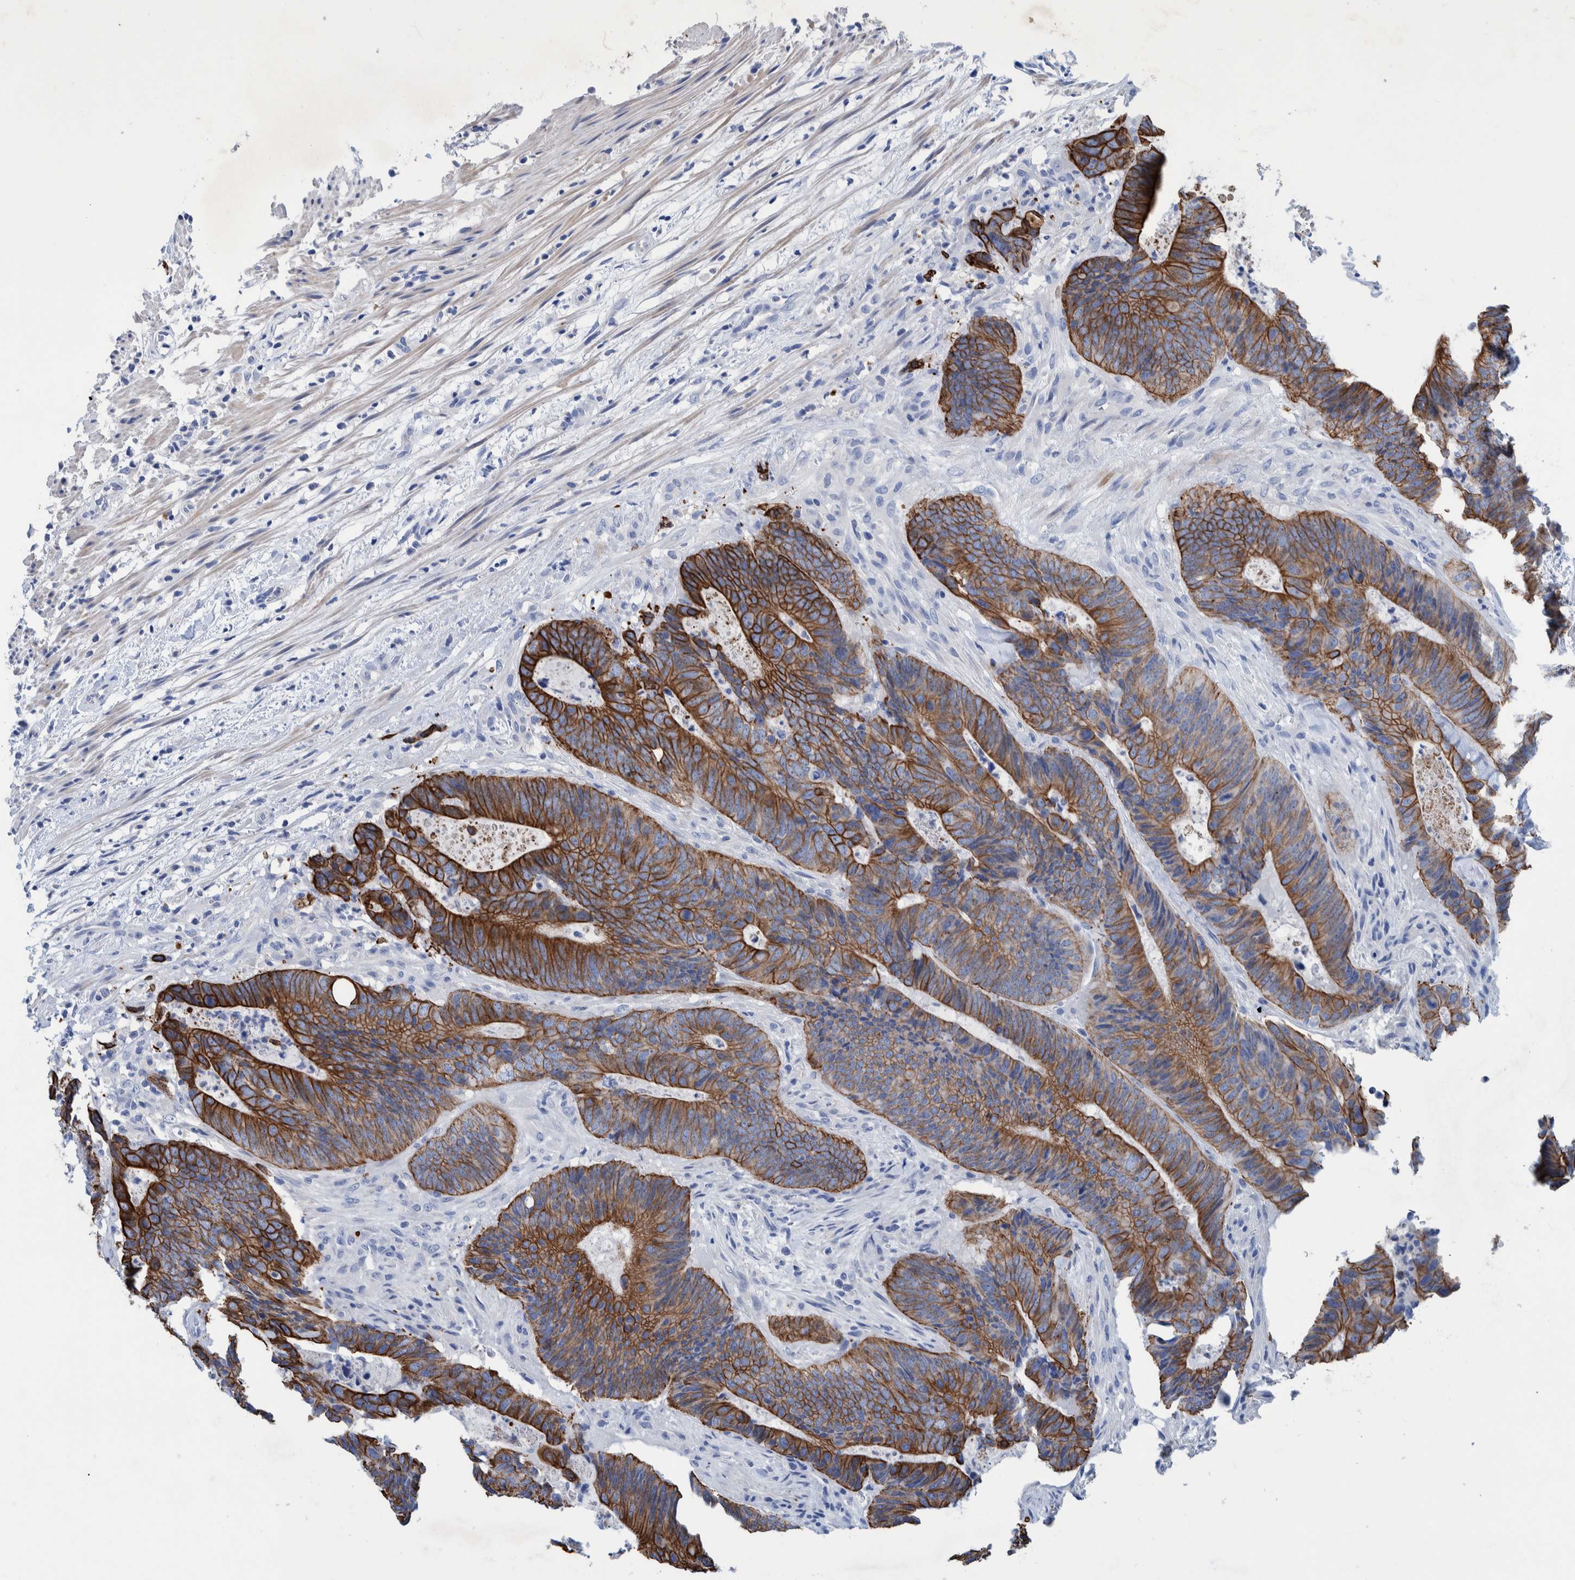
{"staining": {"intensity": "strong", "quantity": ">75%", "location": "cytoplasmic/membranous"}, "tissue": "colorectal cancer", "cell_type": "Tumor cells", "image_type": "cancer", "snomed": [{"axis": "morphology", "description": "Adenocarcinoma, NOS"}, {"axis": "topography", "description": "Colon"}], "caption": "Immunohistochemical staining of colorectal cancer reveals high levels of strong cytoplasmic/membranous protein positivity in about >75% of tumor cells. The staining was performed using DAB to visualize the protein expression in brown, while the nuclei were stained in blue with hematoxylin (Magnification: 20x).", "gene": "MKS1", "patient": {"sex": "male", "age": 56}}